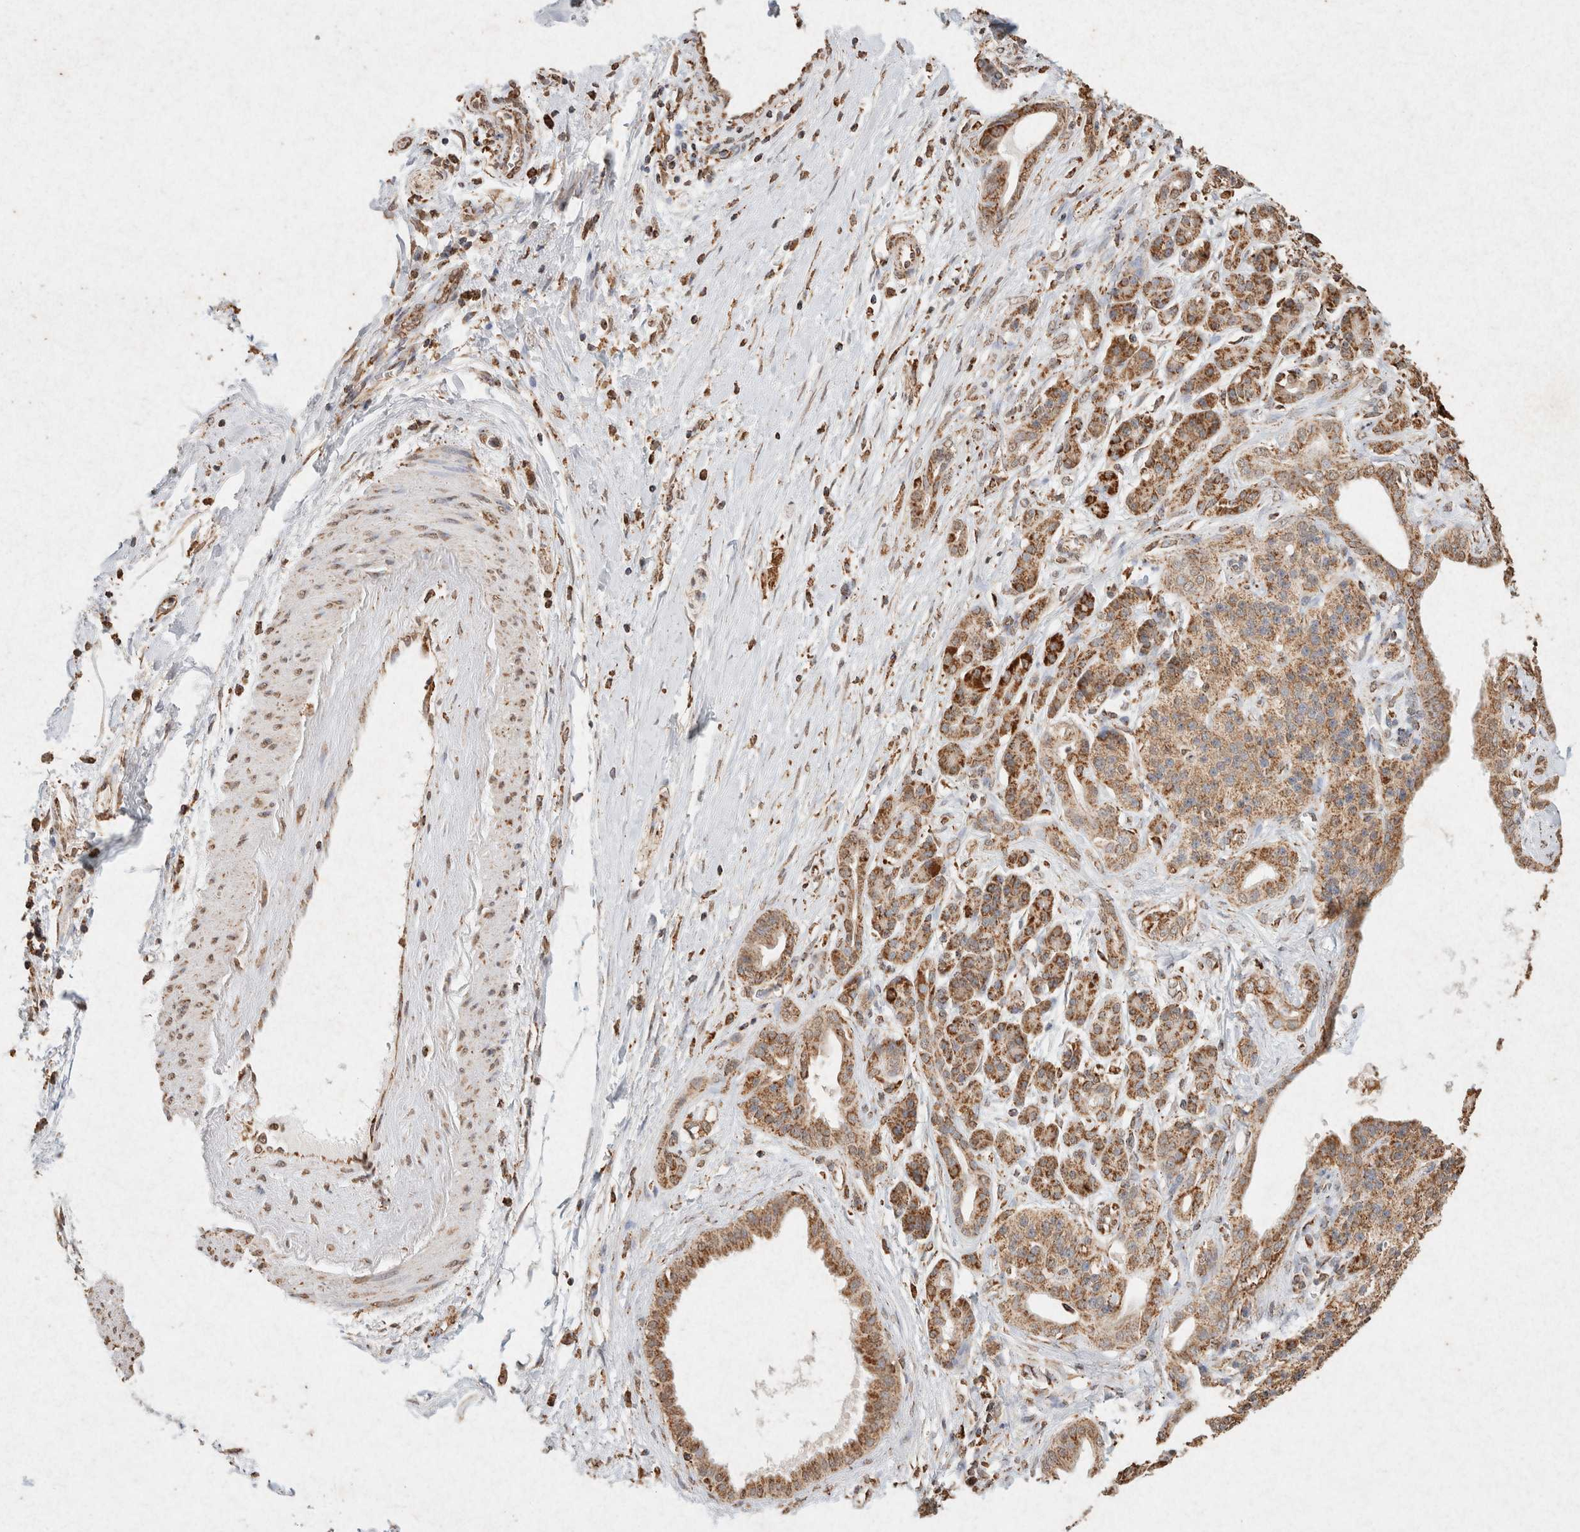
{"staining": {"intensity": "moderate", "quantity": ">75%", "location": "cytoplasmic/membranous"}, "tissue": "pancreatic cancer", "cell_type": "Tumor cells", "image_type": "cancer", "snomed": [{"axis": "morphology", "description": "Adenocarcinoma, NOS"}, {"axis": "topography", "description": "Pancreas"}], "caption": "Human pancreatic cancer (adenocarcinoma) stained with a protein marker reveals moderate staining in tumor cells.", "gene": "SDC2", "patient": {"sex": "male", "age": 59}}